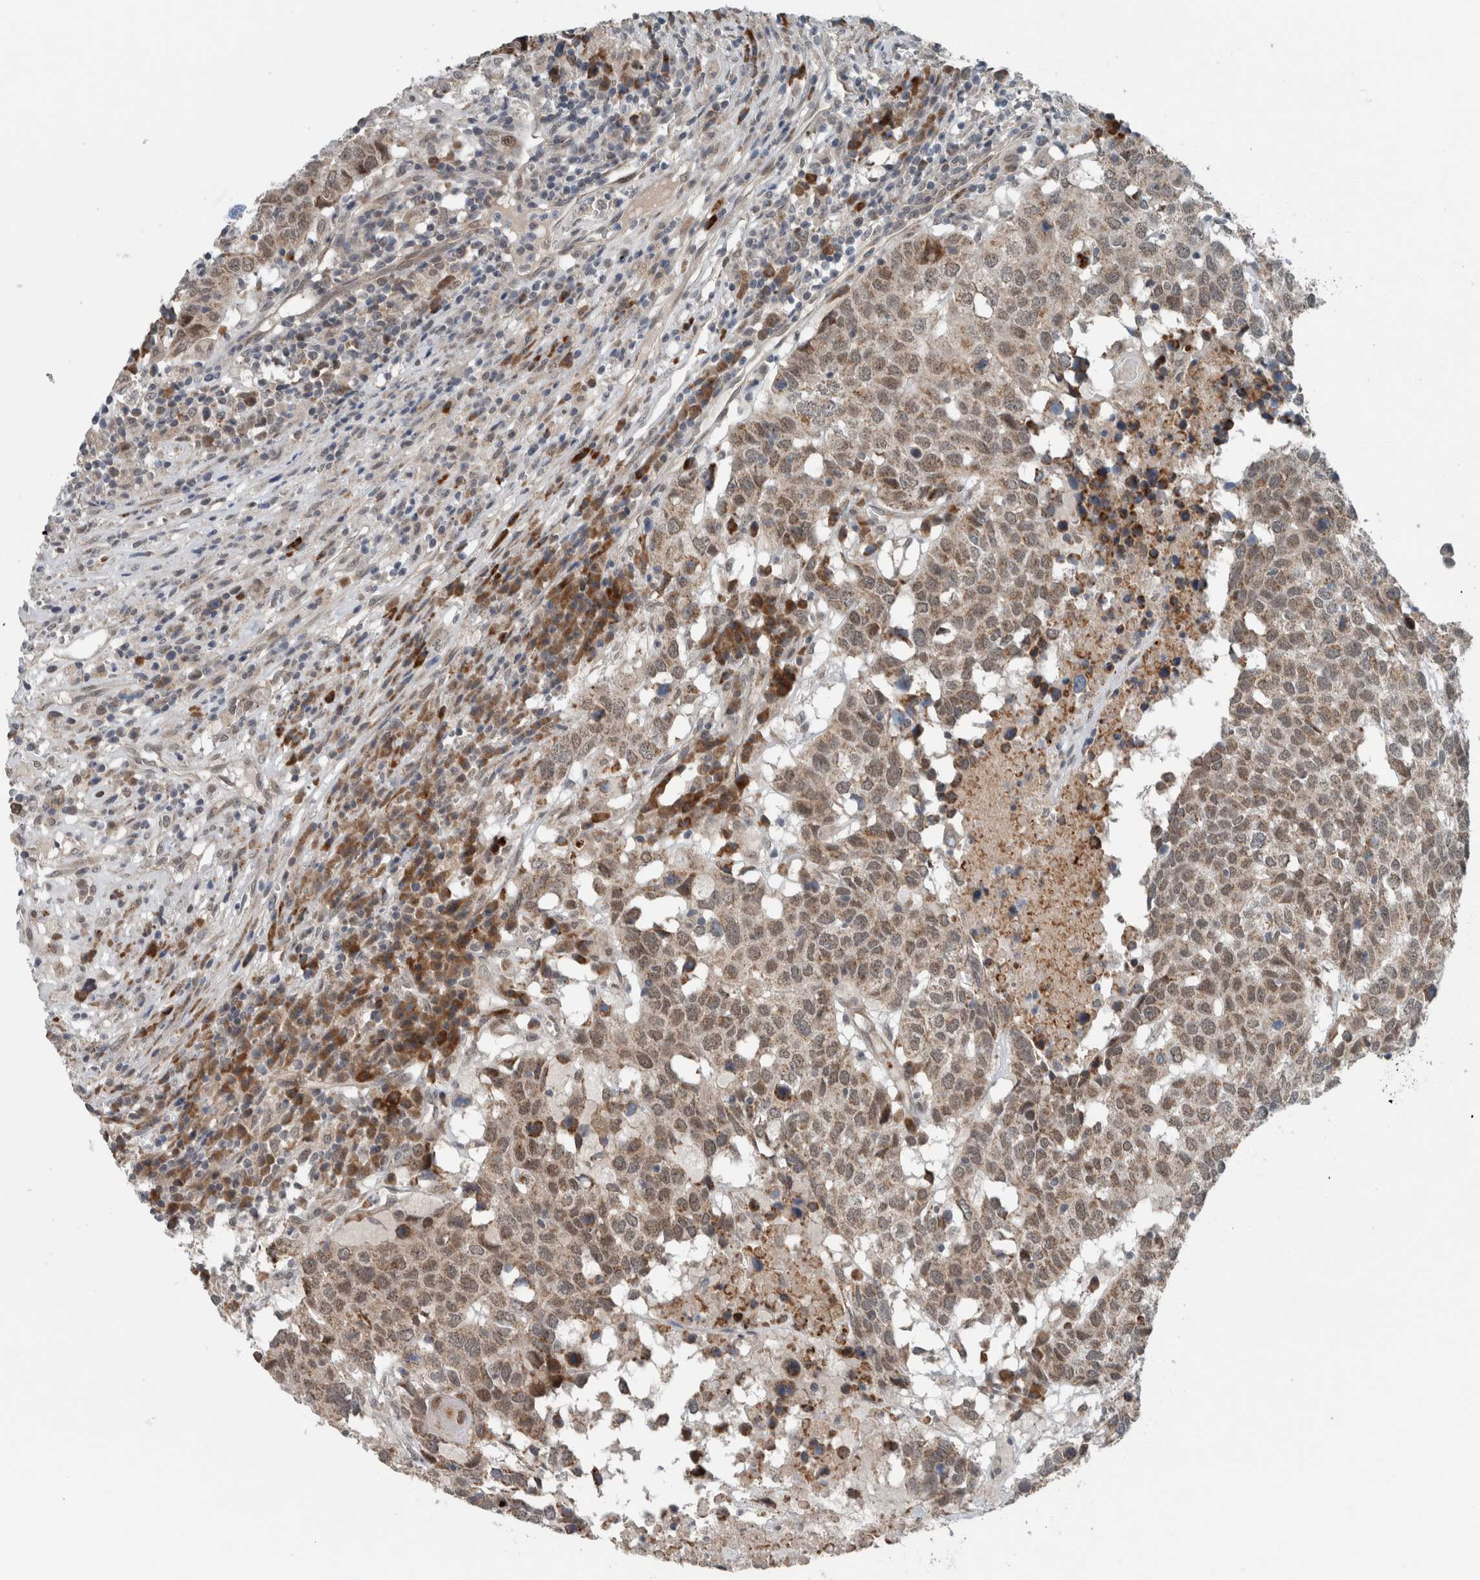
{"staining": {"intensity": "weak", "quantity": ">75%", "location": "cytoplasmic/membranous"}, "tissue": "head and neck cancer", "cell_type": "Tumor cells", "image_type": "cancer", "snomed": [{"axis": "morphology", "description": "Squamous cell carcinoma, NOS"}, {"axis": "topography", "description": "Head-Neck"}], "caption": "Protein staining reveals weak cytoplasmic/membranous expression in about >75% of tumor cells in squamous cell carcinoma (head and neck). (Brightfield microscopy of DAB IHC at high magnification).", "gene": "GBA2", "patient": {"sex": "male", "age": 66}}